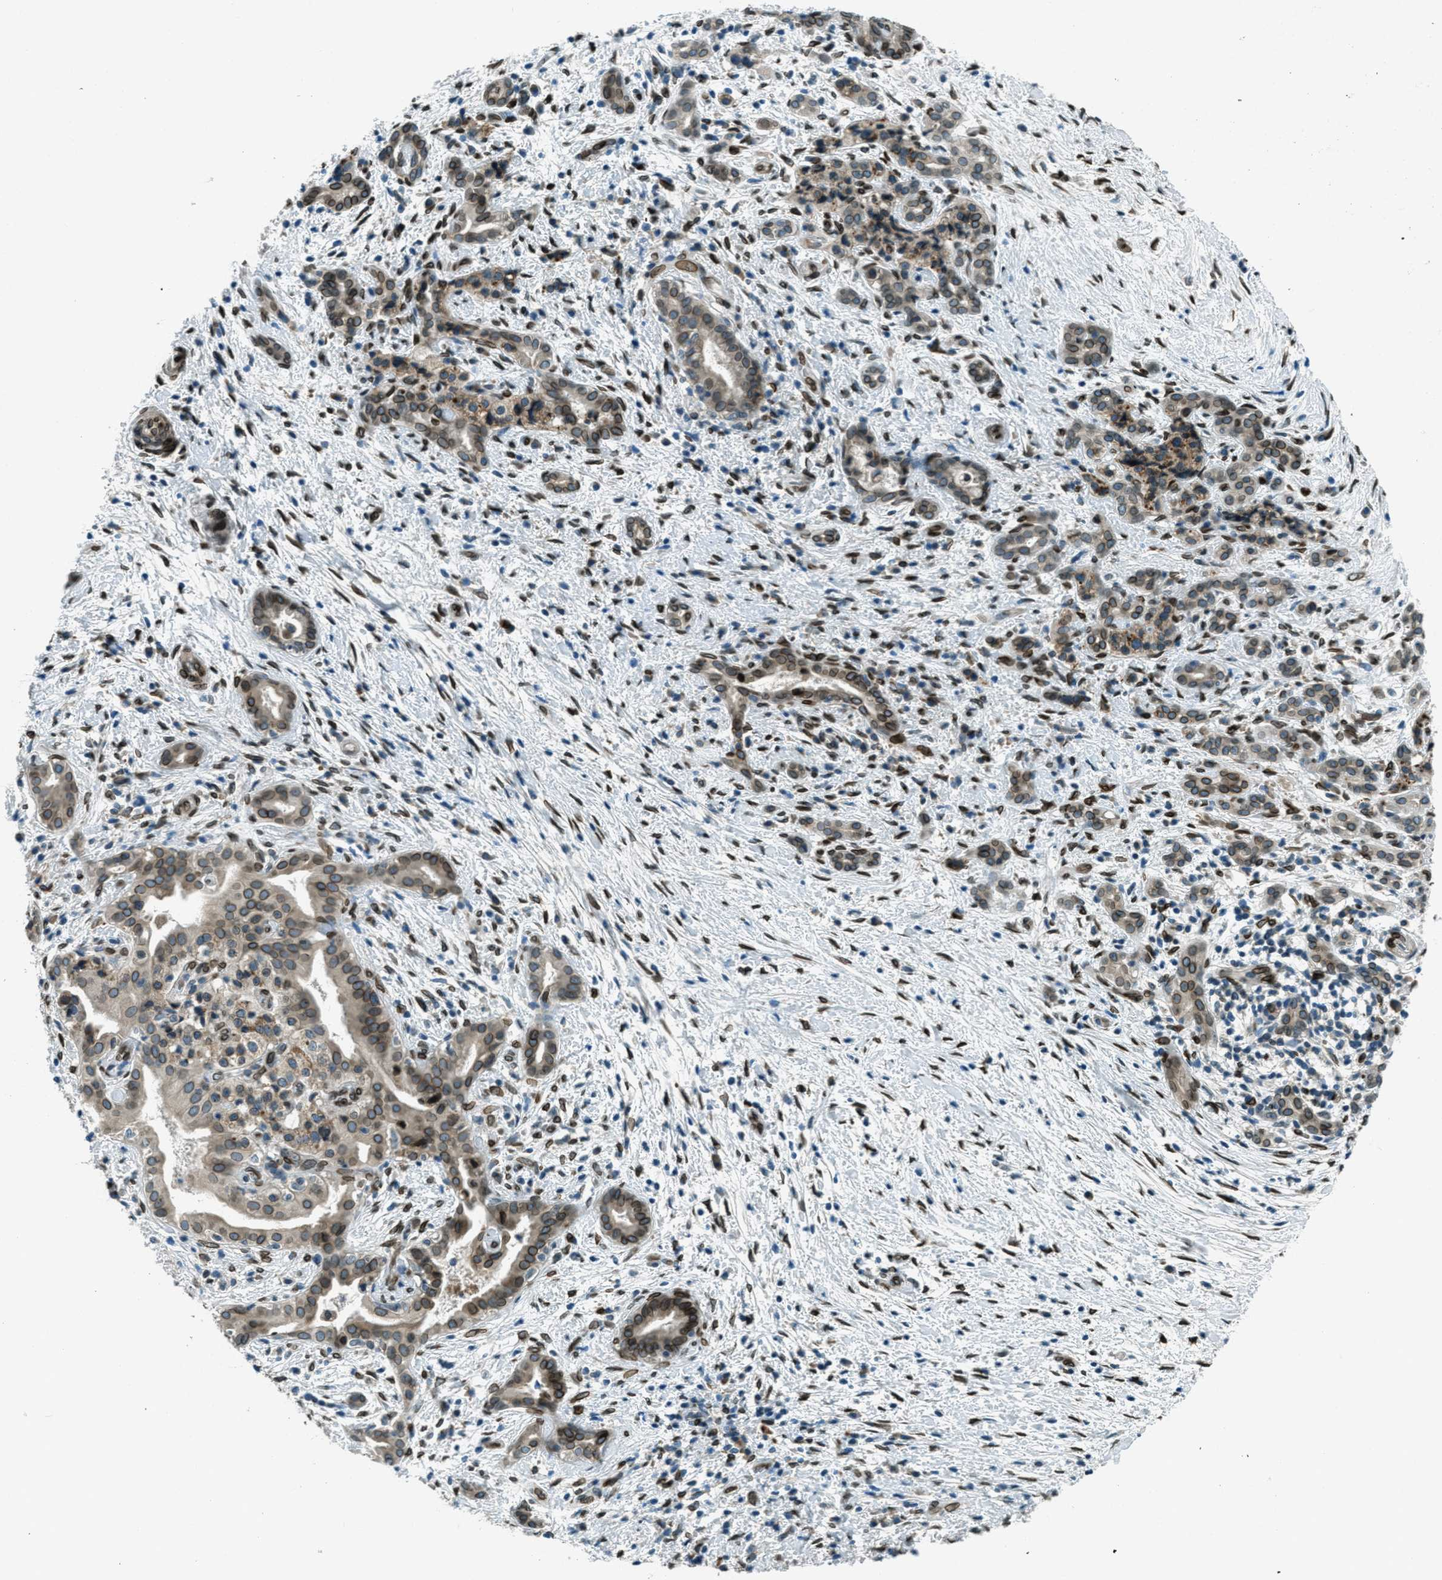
{"staining": {"intensity": "moderate", "quantity": ">75%", "location": "cytoplasmic/membranous,nuclear"}, "tissue": "pancreatic cancer", "cell_type": "Tumor cells", "image_type": "cancer", "snomed": [{"axis": "morphology", "description": "Adenocarcinoma, NOS"}, {"axis": "topography", "description": "Pancreas"}], "caption": "A micrograph showing moderate cytoplasmic/membranous and nuclear expression in about >75% of tumor cells in pancreatic cancer, as visualized by brown immunohistochemical staining.", "gene": "LEMD2", "patient": {"sex": "female", "age": 70}}